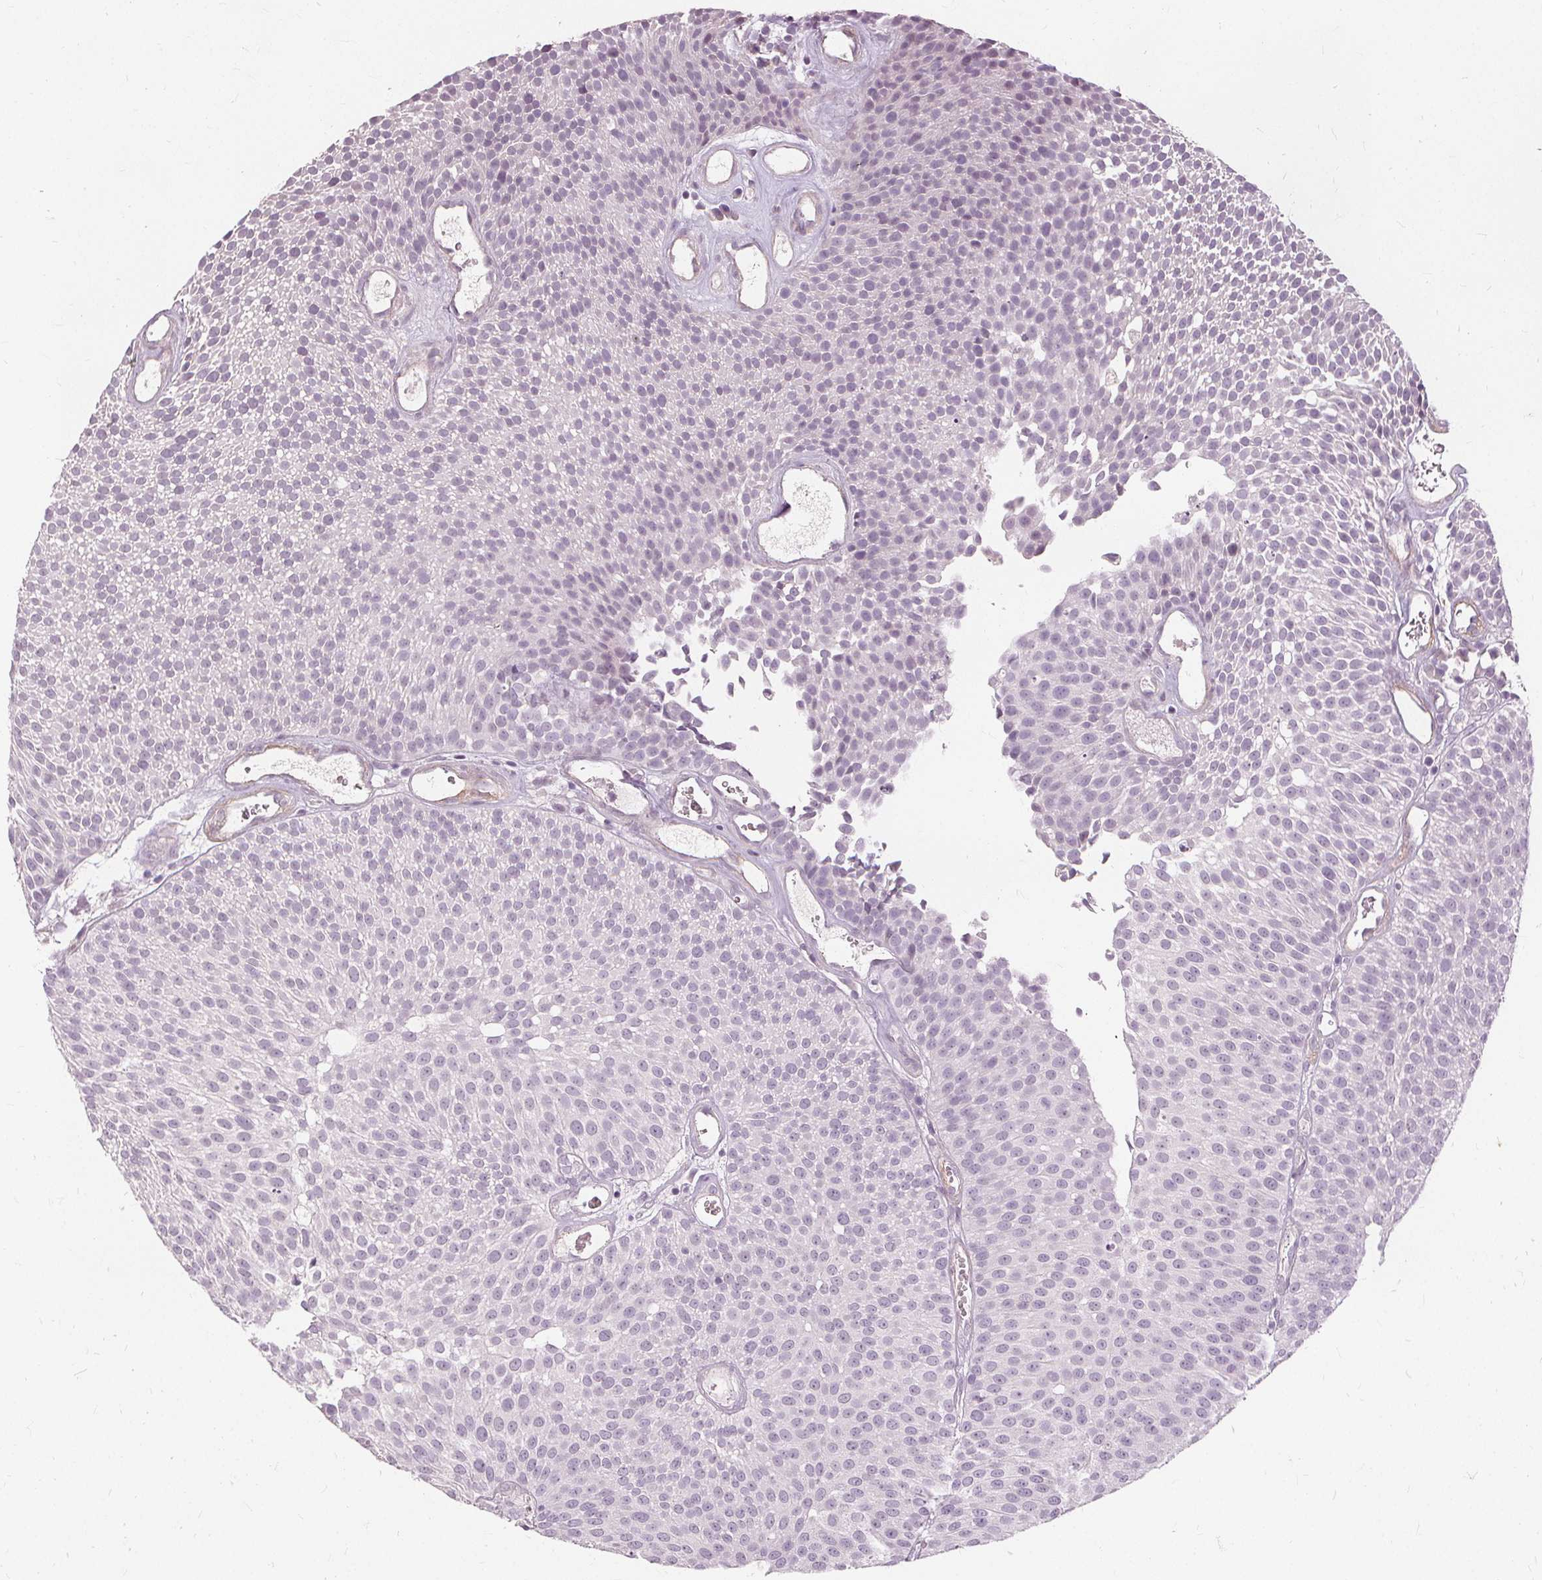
{"staining": {"intensity": "negative", "quantity": "none", "location": "none"}, "tissue": "urothelial cancer", "cell_type": "Tumor cells", "image_type": "cancer", "snomed": [{"axis": "morphology", "description": "Urothelial carcinoma, Low grade"}, {"axis": "topography", "description": "Urinary bladder"}], "caption": "Immunohistochemical staining of human urothelial carcinoma (low-grade) demonstrates no significant expression in tumor cells. (Stains: DAB immunohistochemistry (IHC) with hematoxylin counter stain, Microscopy: brightfield microscopy at high magnification).", "gene": "SFTPD", "patient": {"sex": "female", "age": 79}}